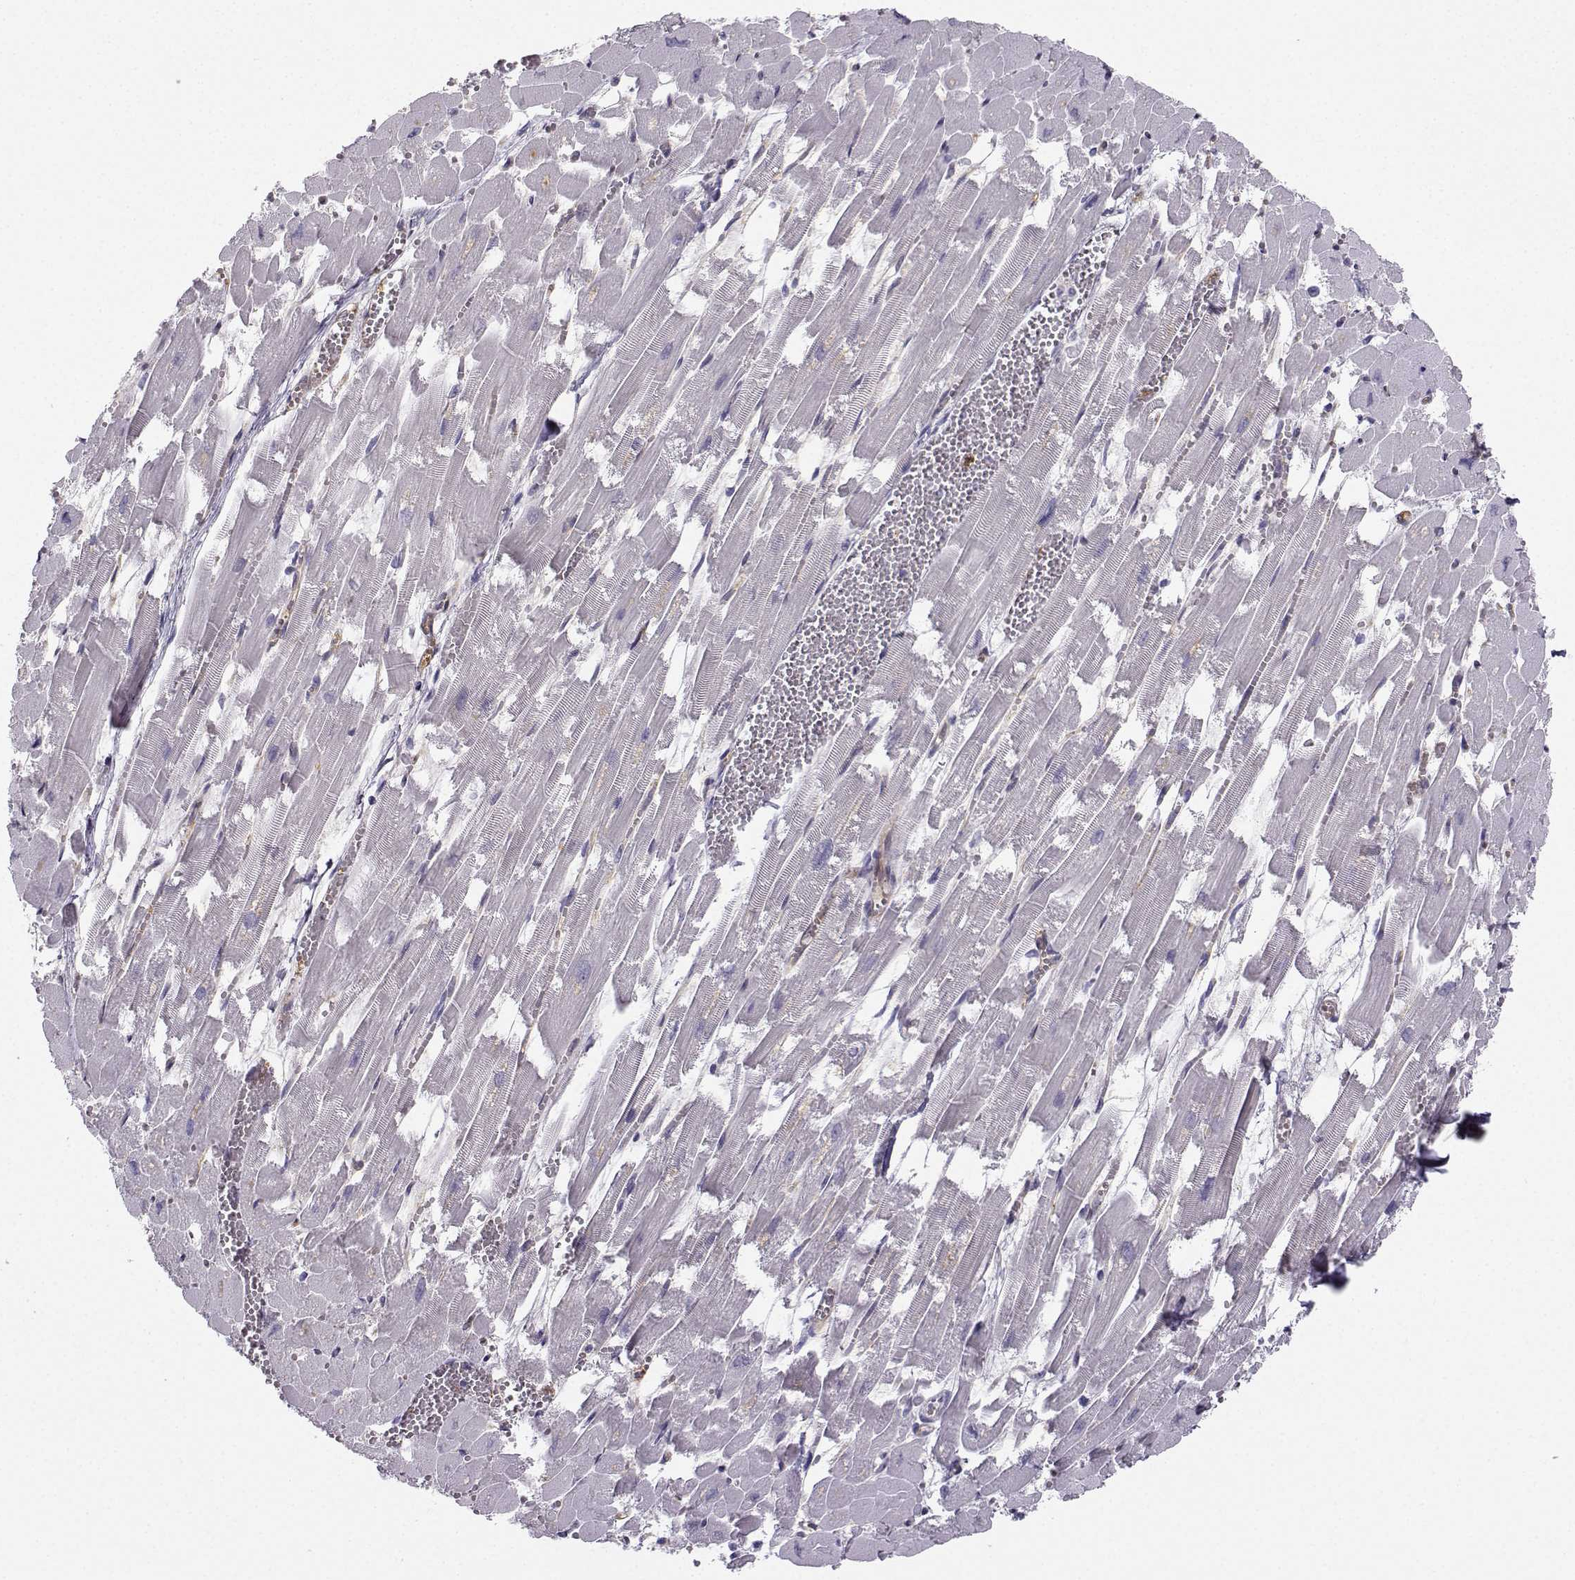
{"staining": {"intensity": "negative", "quantity": "none", "location": "none"}, "tissue": "heart muscle", "cell_type": "Cardiomyocytes", "image_type": "normal", "snomed": [{"axis": "morphology", "description": "Normal tissue, NOS"}, {"axis": "topography", "description": "Heart"}], "caption": "The image displays no significant positivity in cardiomyocytes of heart muscle.", "gene": "NQO1", "patient": {"sex": "female", "age": 52}}